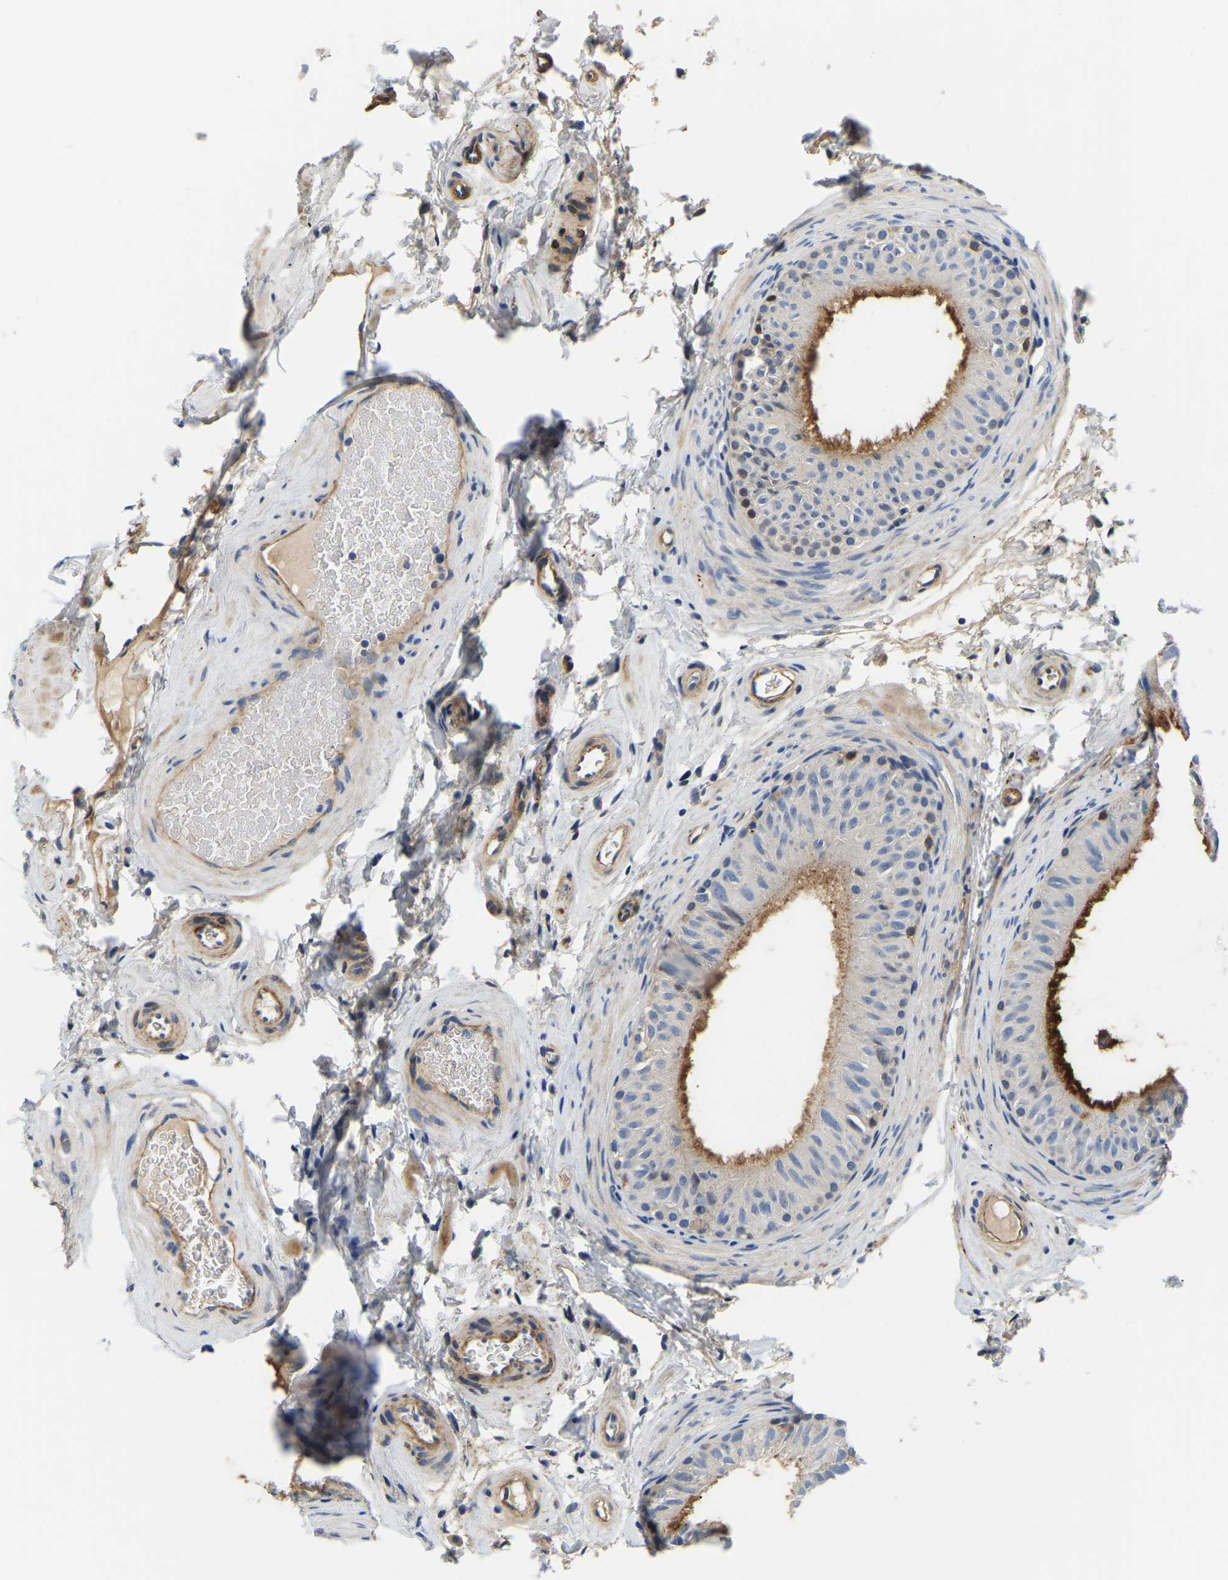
{"staining": {"intensity": "moderate", "quantity": "<25%", "location": "cytoplasmic/membranous"}, "tissue": "epididymis", "cell_type": "Glandular cells", "image_type": "normal", "snomed": [{"axis": "morphology", "description": "Normal tissue, NOS"}, {"axis": "topography", "description": "Epididymis"}], "caption": "Protein staining of normal epididymis reveals moderate cytoplasmic/membranous expression in about <25% of glandular cells. (DAB IHC, brown staining for protein, blue staining for nuclei).", "gene": "LIAS", "patient": {"sex": "male", "age": 34}}